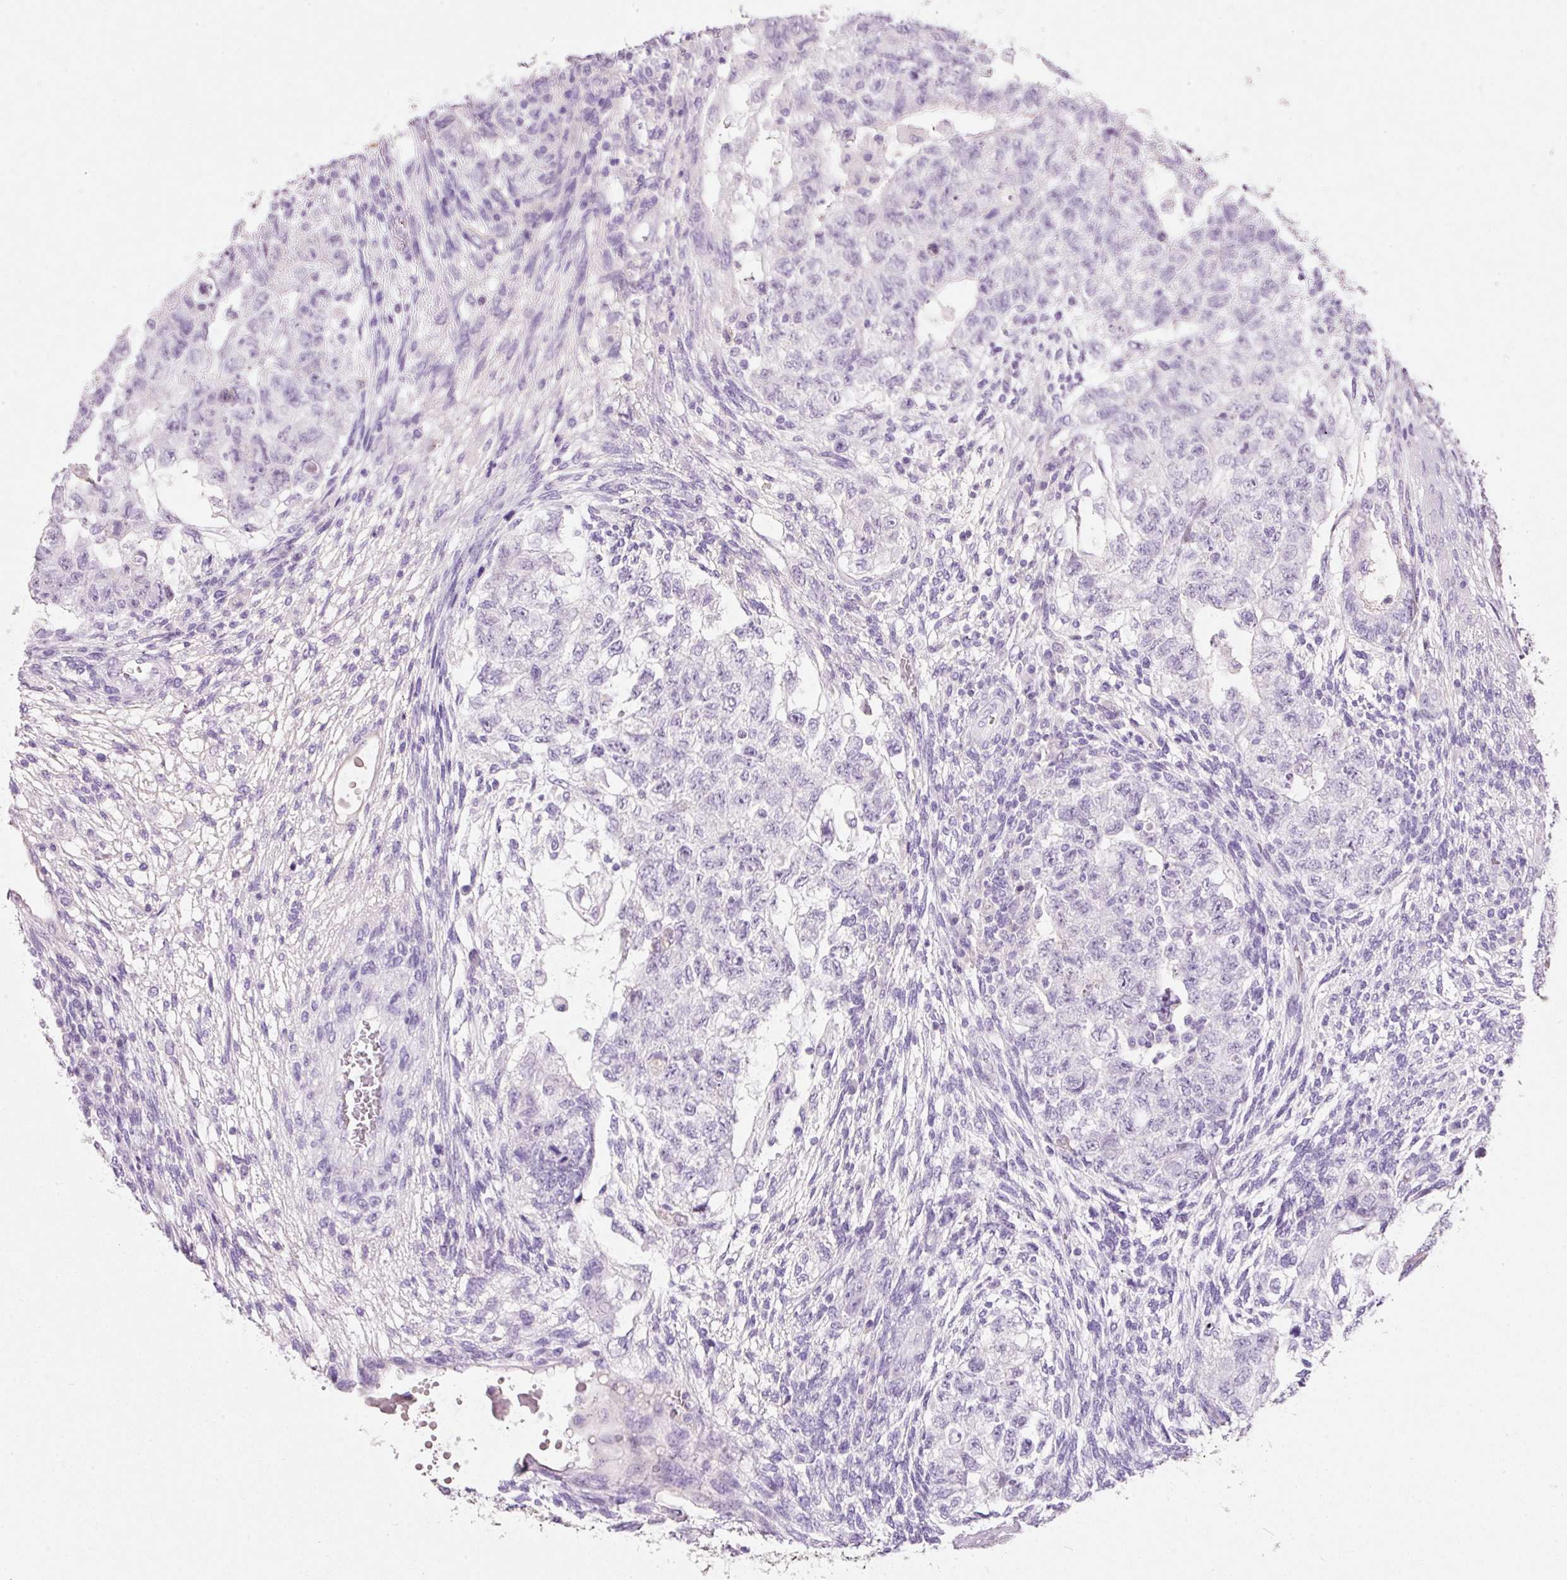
{"staining": {"intensity": "negative", "quantity": "none", "location": "none"}, "tissue": "testis cancer", "cell_type": "Tumor cells", "image_type": "cancer", "snomed": [{"axis": "morphology", "description": "Normal tissue, NOS"}, {"axis": "morphology", "description": "Carcinoma, Embryonal, NOS"}, {"axis": "topography", "description": "Testis"}], "caption": "Tumor cells are negative for brown protein staining in testis embryonal carcinoma.", "gene": "DNM1", "patient": {"sex": "male", "age": 36}}